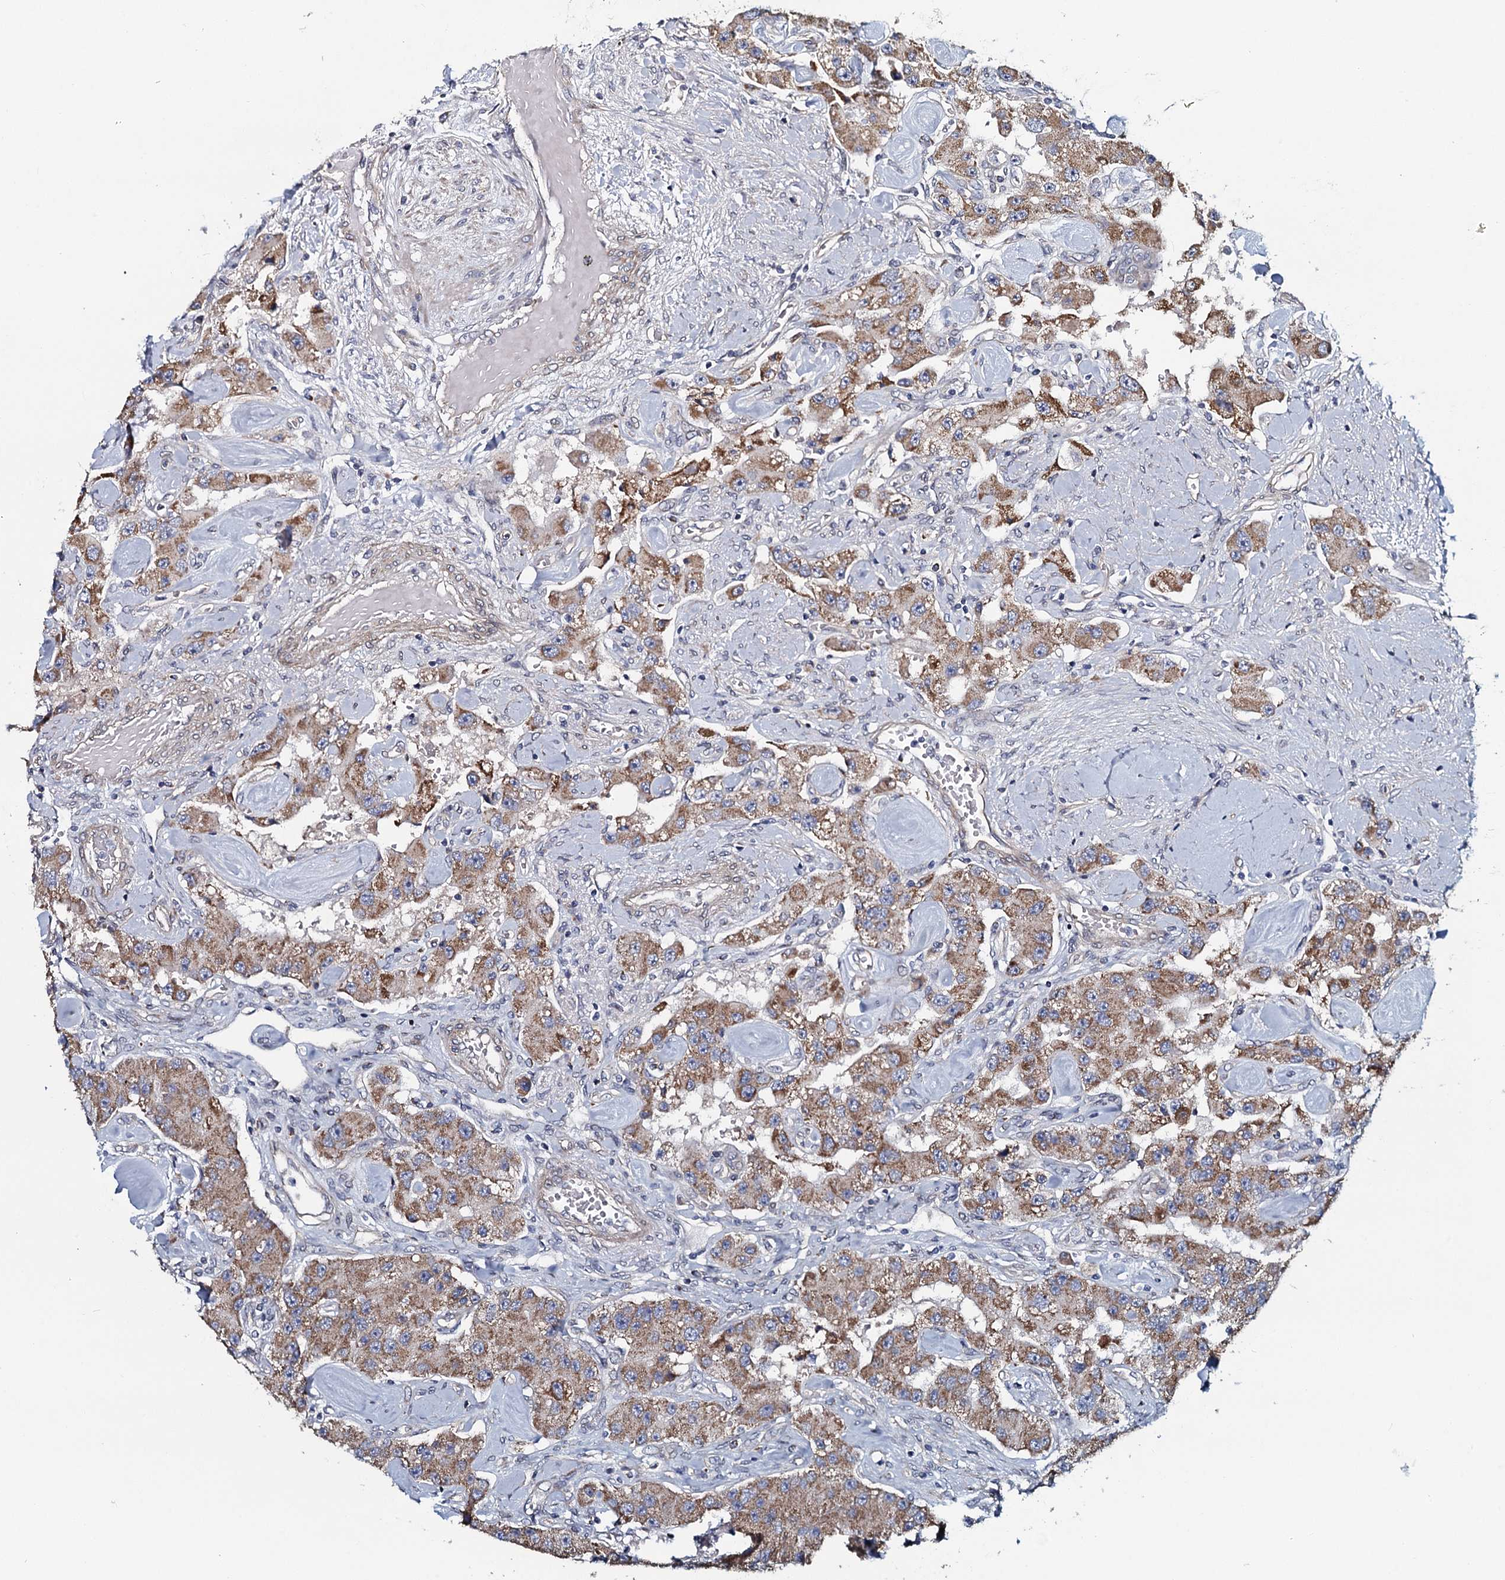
{"staining": {"intensity": "moderate", "quantity": ">75%", "location": "cytoplasmic/membranous"}, "tissue": "carcinoid", "cell_type": "Tumor cells", "image_type": "cancer", "snomed": [{"axis": "morphology", "description": "Carcinoid, malignant, NOS"}, {"axis": "topography", "description": "Pancreas"}], "caption": "Brown immunohistochemical staining in carcinoid shows moderate cytoplasmic/membranous staining in approximately >75% of tumor cells.", "gene": "KCTD4", "patient": {"sex": "male", "age": 41}}